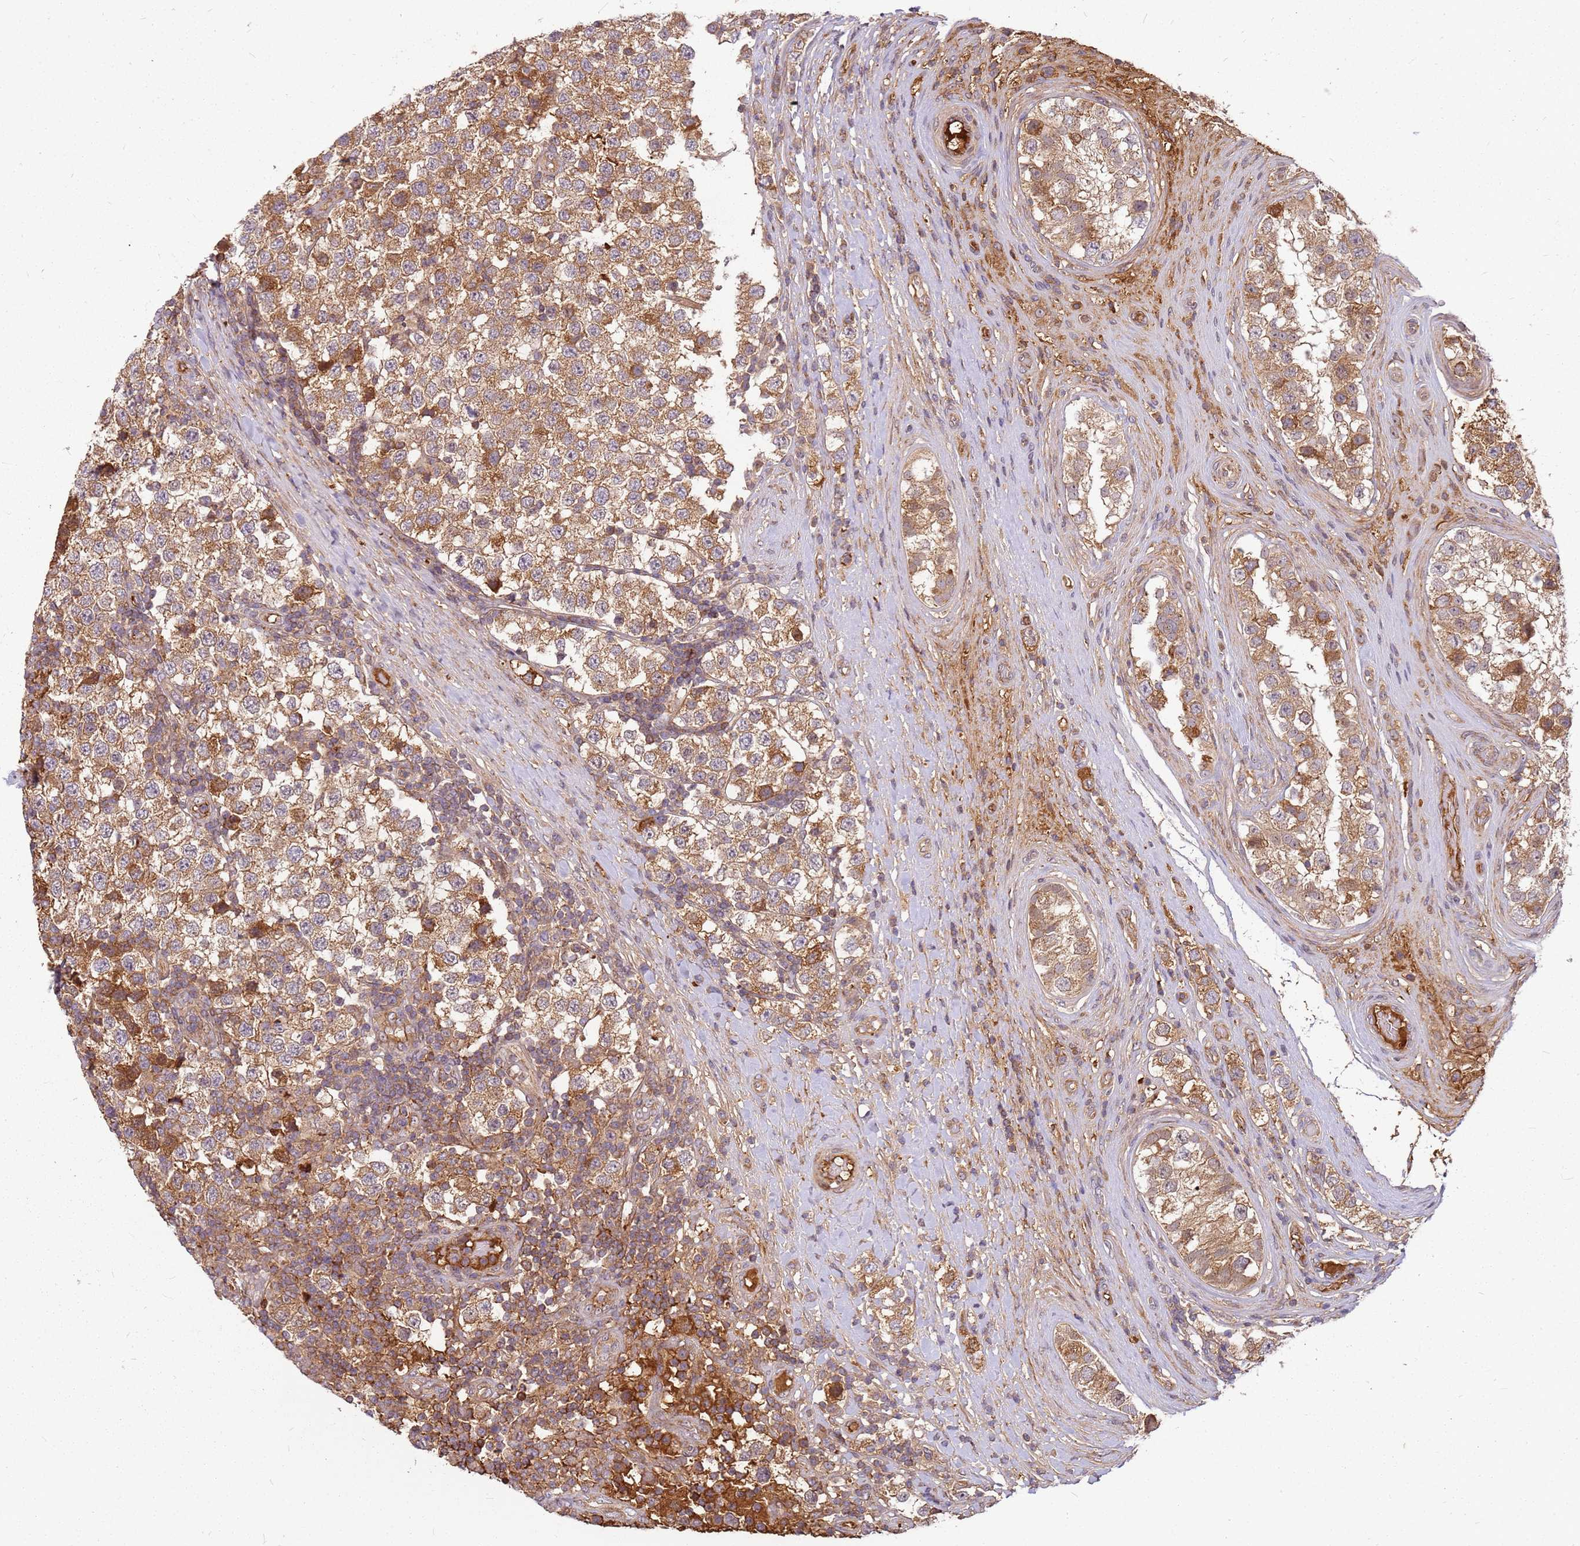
{"staining": {"intensity": "moderate", "quantity": ">75%", "location": "cytoplasmic/membranous"}, "tissue": "testis cancer", "cell_type": "Tumor cells", "image_type": "cancer", "snomed": [{"axis": "morphology", "description": "Seminoma, NOS"}, {"axis": "topography", "description": "Testis"}], "caption": "Immunohistochemical staining of human testis cancer (seminoma) exhibits medium levels of moderate cytoplasmic/membranous protein expression in about >75% of tumor cells.", "gene": "CCDC159", "patient": {"sex": "male", "age": 34}}